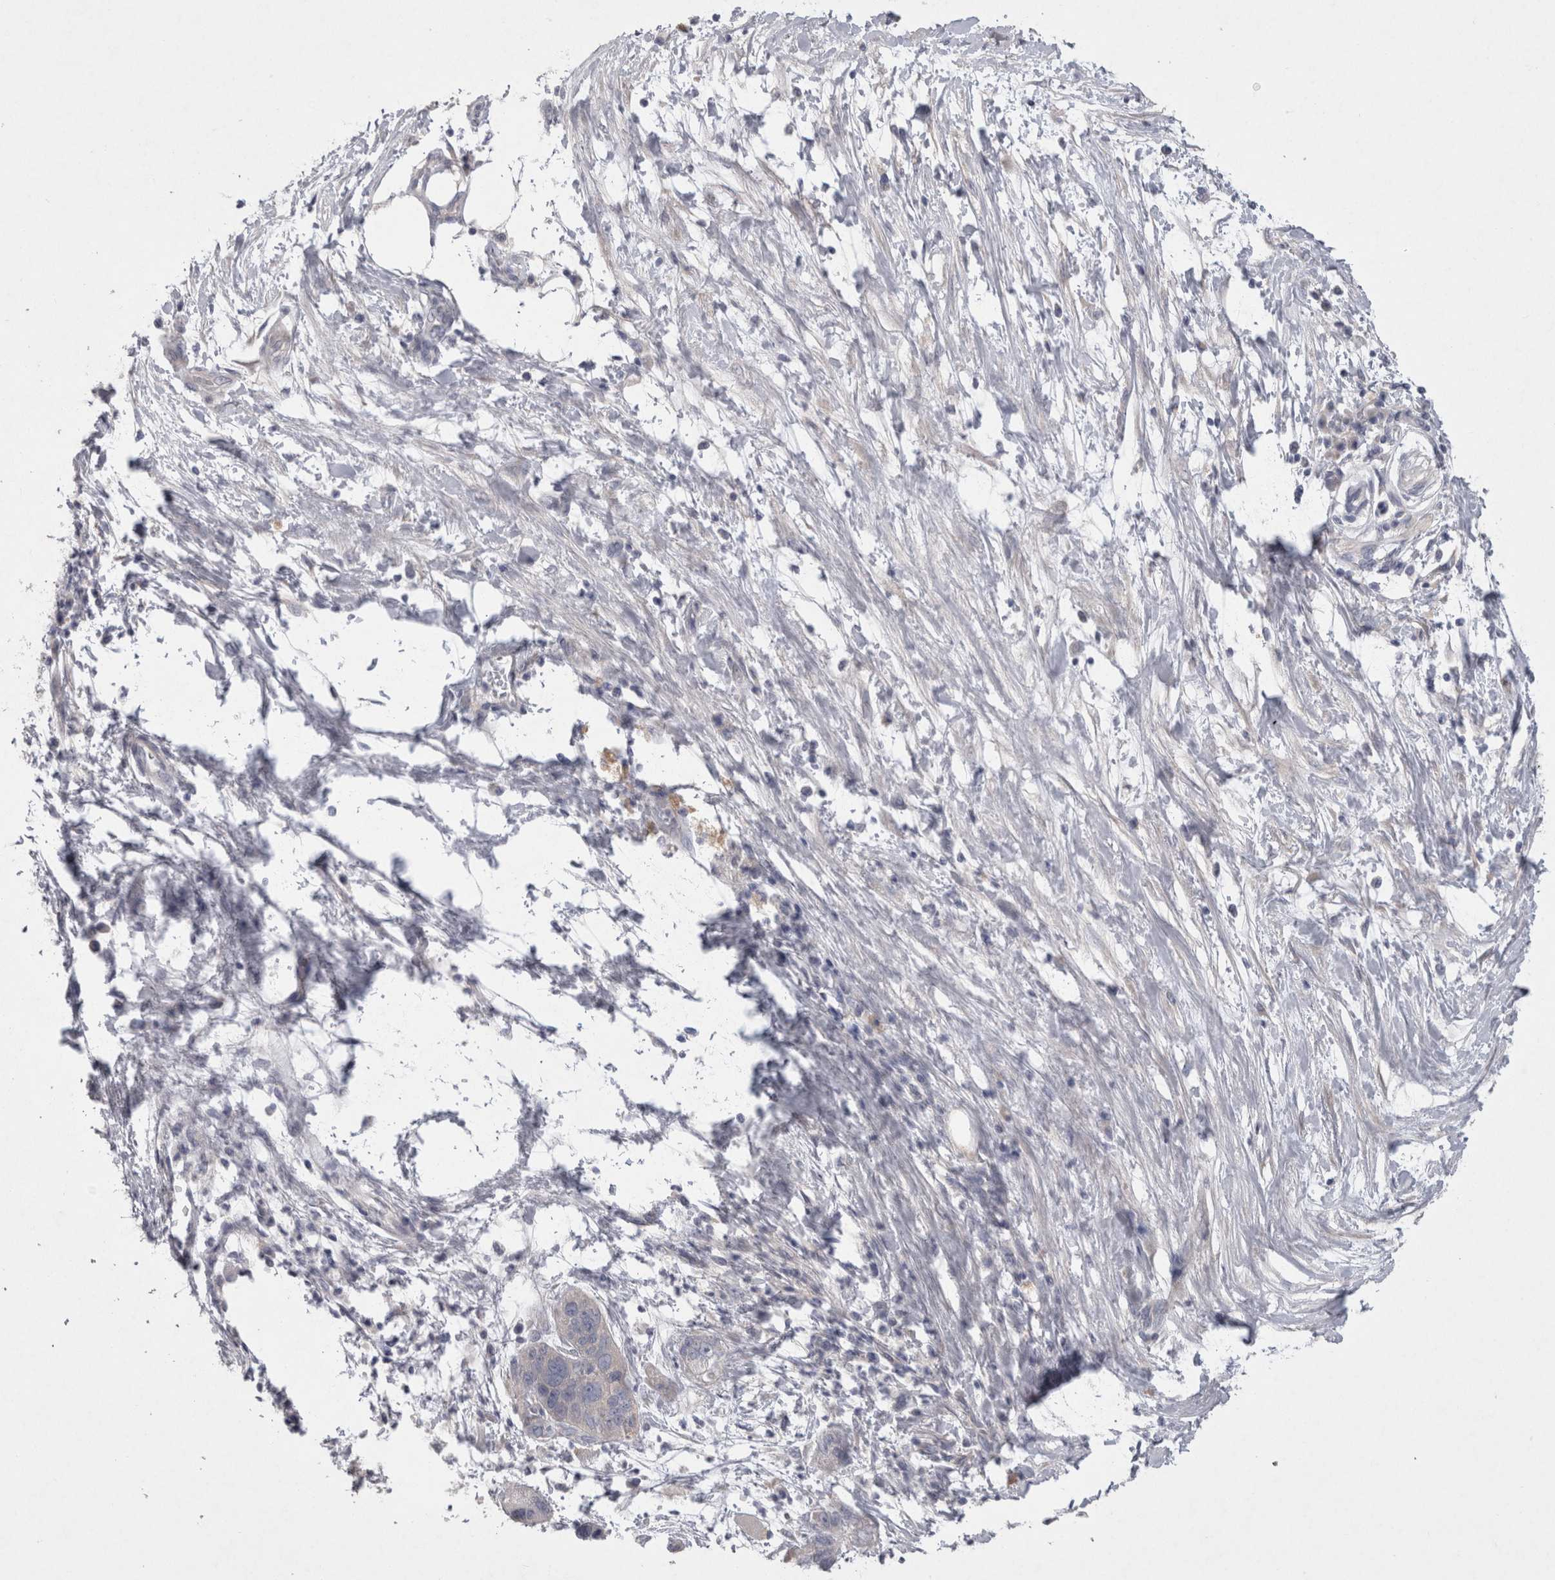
{"staining": {"intensity": "negative", "quantity": "none", "location": "none"}, "tissue": "pancreatic cancer", "cell_type": "Tumor cells", "image_type": "cancer", "snomed": [{"axis": "morphology", "description": "Adenocarcinoma, NOS"}, {"axis": "topography", "description": "Pancreas"}], "caption": "This is an immunohistochemistry (IHC) photomicrograph of adenocarcinoma (pancreatic). There is no expression in tumor cells.", "gene": "LRRC40", "patient": {"sex": "female", "age": 78}}